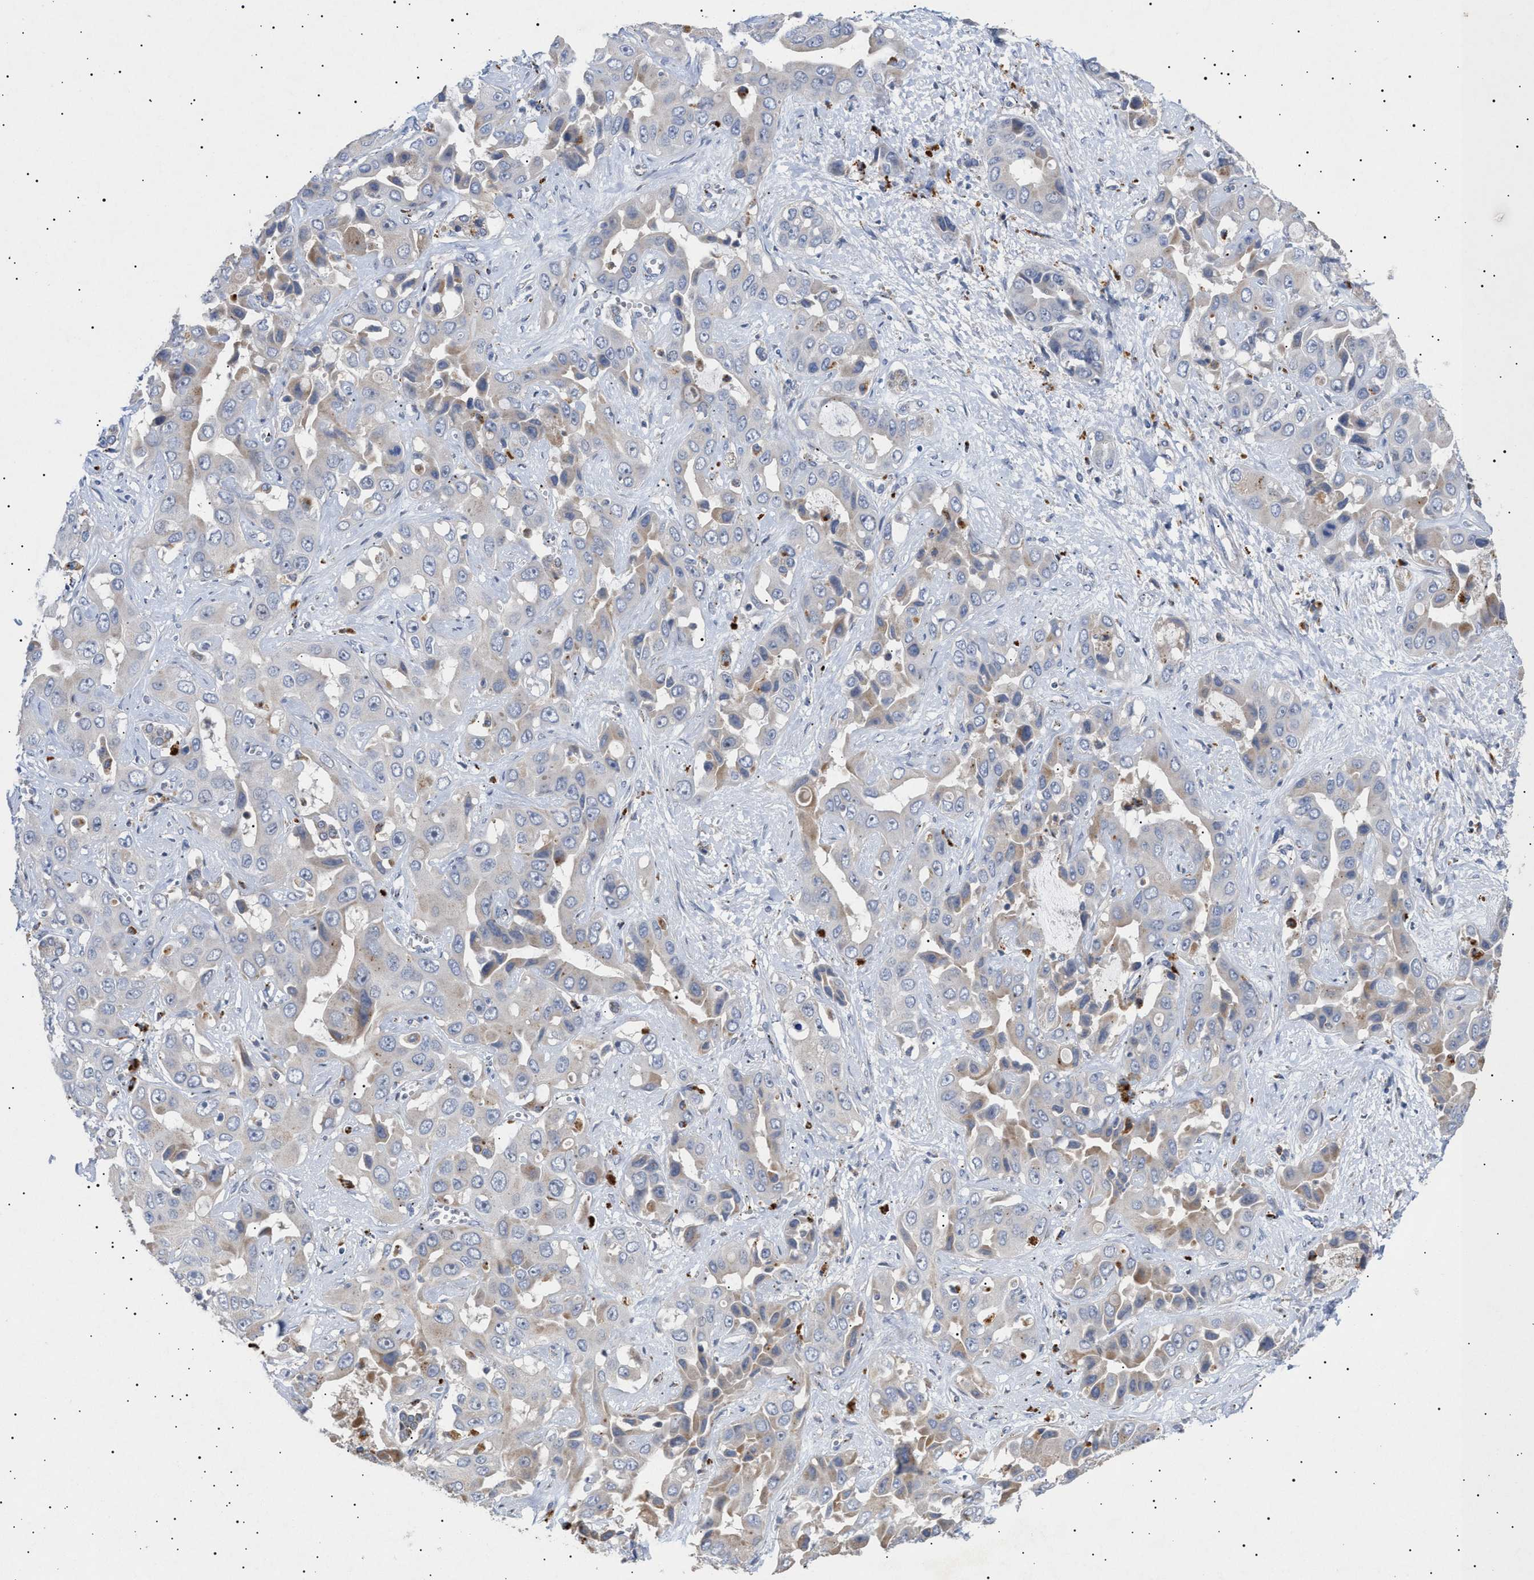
{"staining": {"intensity": "weak", "quantity": "<25%", "location": "cytoplasmic/membranous"}, "tissue": "liver cancer", "cell_type": "Tumor cells", "image_type": "cancer", "snomed": [{"axis": "morphology", "description": "Cholangiocarcinoma"}, {"axis": "topography", "description": "Liver"}], "caption": "High magnification brightfield microscopy of liver cholangiocarcinoma stained with DAB (brown) and counterstained with hematoxylin (blue): tumor cells show no significant staining. (DAB immunohistochemistry with hematoxylin counter stain).", "gene": "SIRT5", "patient": {"sex": "female", "age": 52}}